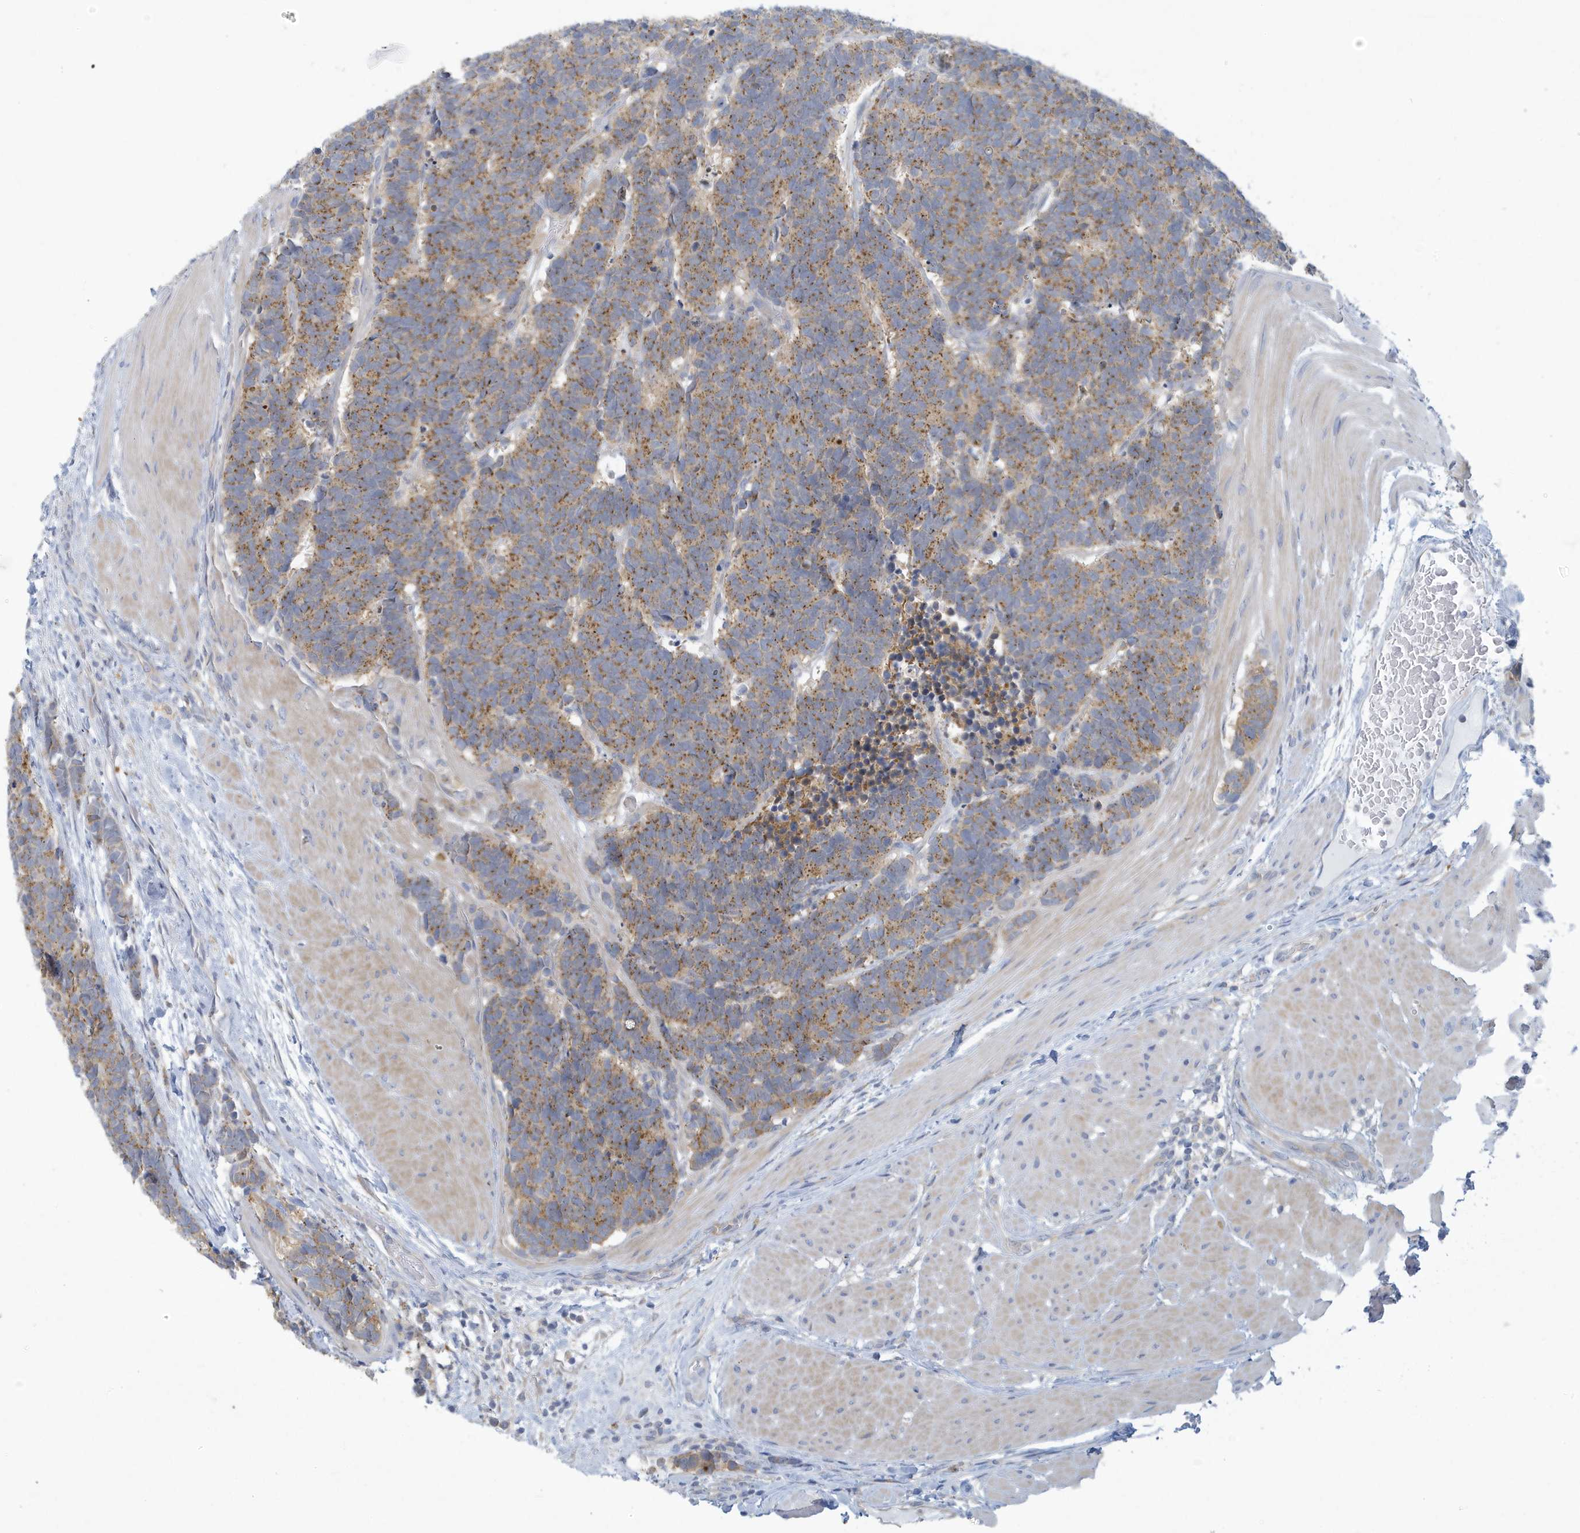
{"staining": {"intensity": "moderate", "quantity": ">75%", "location": "cytoplasmic/membranous"}, "tissue": "carcinoid", "cell_type": "Tumor cells", "image_type": "cancer", "snomed": [{"axis": "morphology", "description": "Carcinoma, NOS"}, {"axis": "morphology", "description": "Carcinoid, malignant, NOS"}, {"axis": "topography", "description": "Urinary bladder"}], "caption": "Moderate cytoplasmic/membranous protein positivity is identified in about >75% of tumor cells in carcinoma.", "gene": "VTA1", "patient": {"sex": "male", "age": 57}}